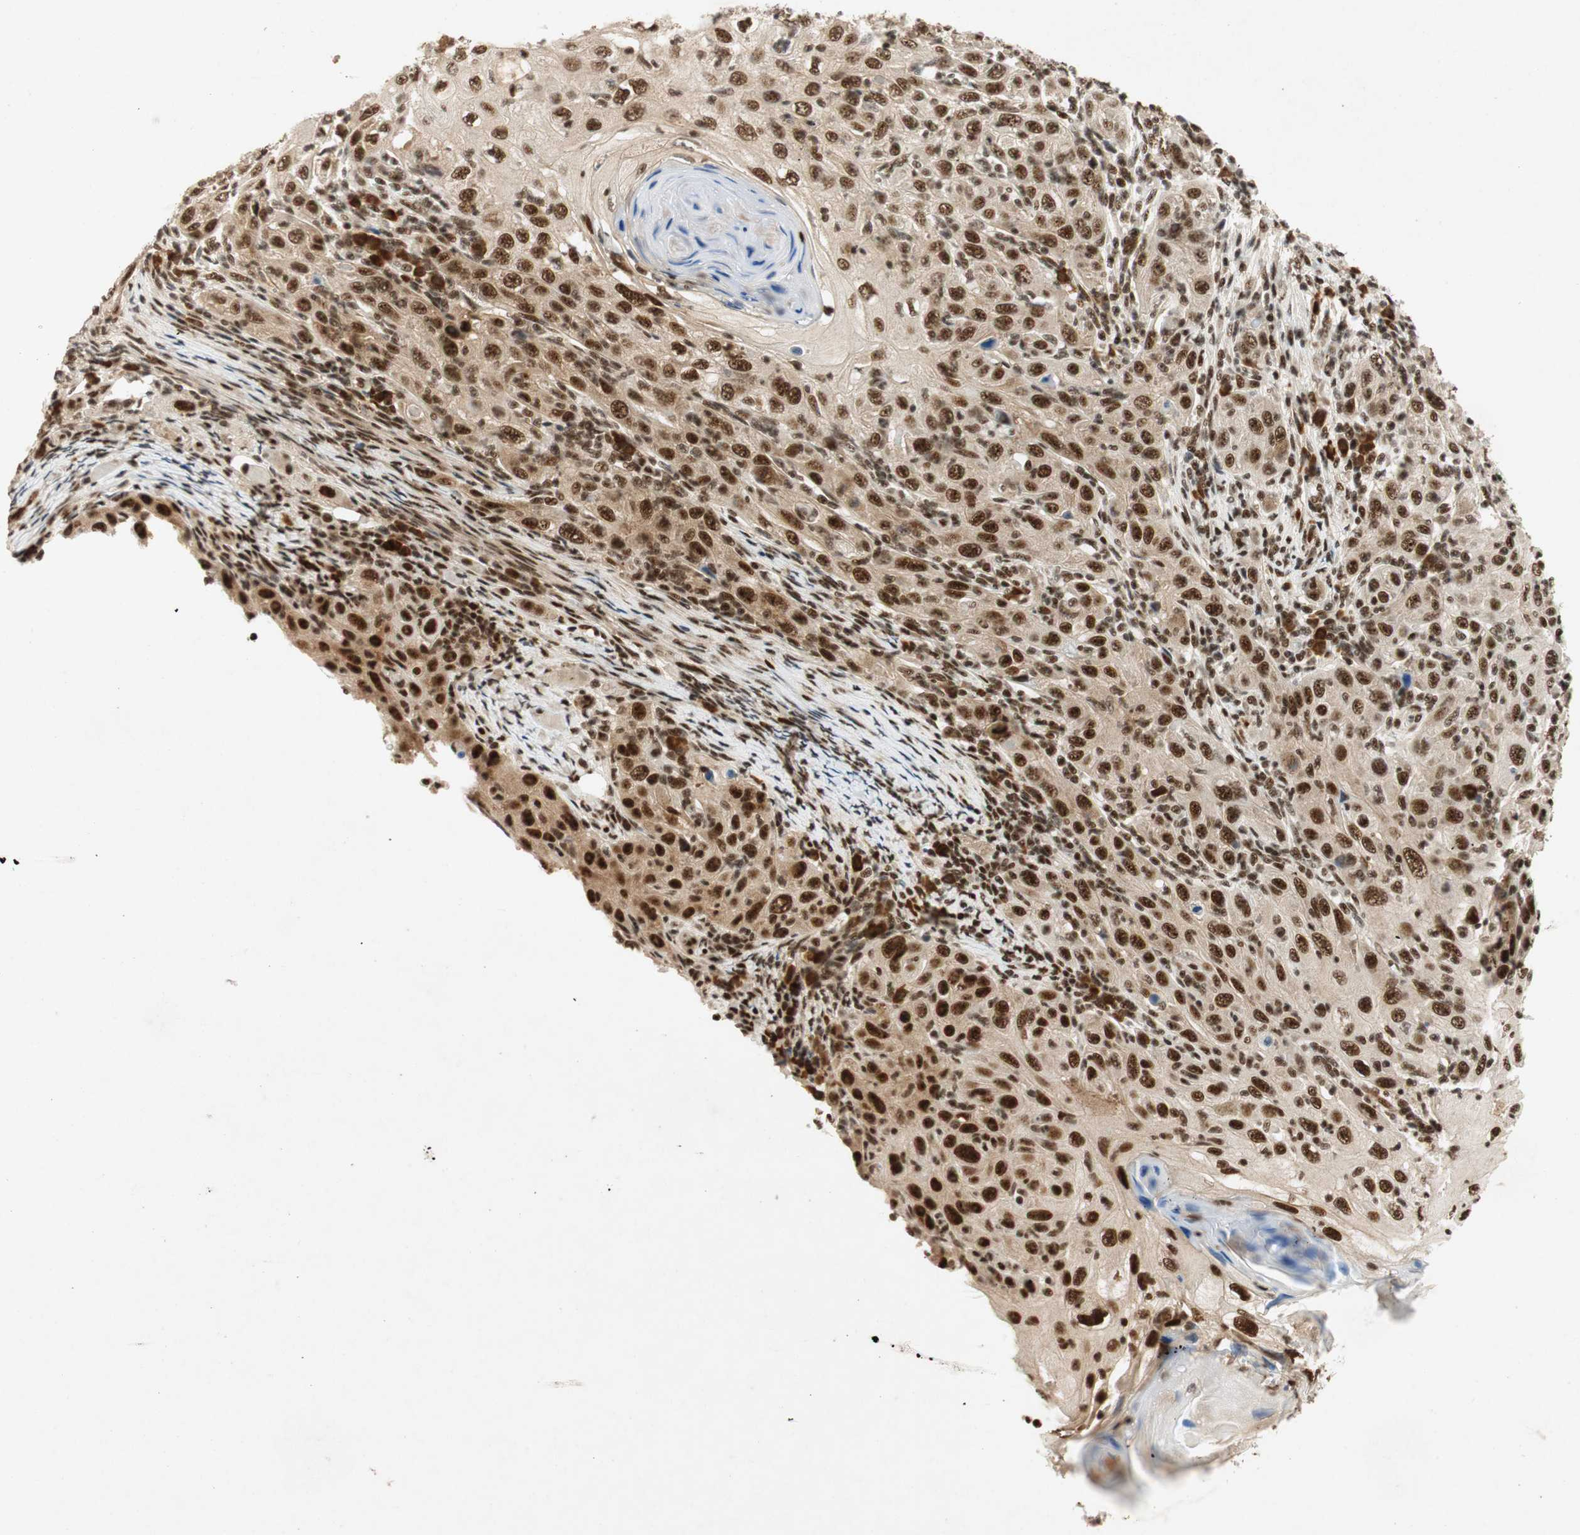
{"staining": {"intensity": "strong", "quantity": ">75%", "location": "nuclear"}, "tissue": "skin cancer", "cell_type": "Tumor cells", "image_type": "cancer", "snomed": [{"axis": "morphology", "description": "Squamous cell carcinoma, NOS"}, {"axis": "topography", "description": "Skin"}], "caption": "The micrograph reveals staining of skin squamous cell carcinoma, revealing strong nuclear protein staining (brown color) within tumor cells. (IHC, brightfield microscopy, high magnification).", "gene": "NCBP3", "patient": {"sex": "female", "age": 88}}